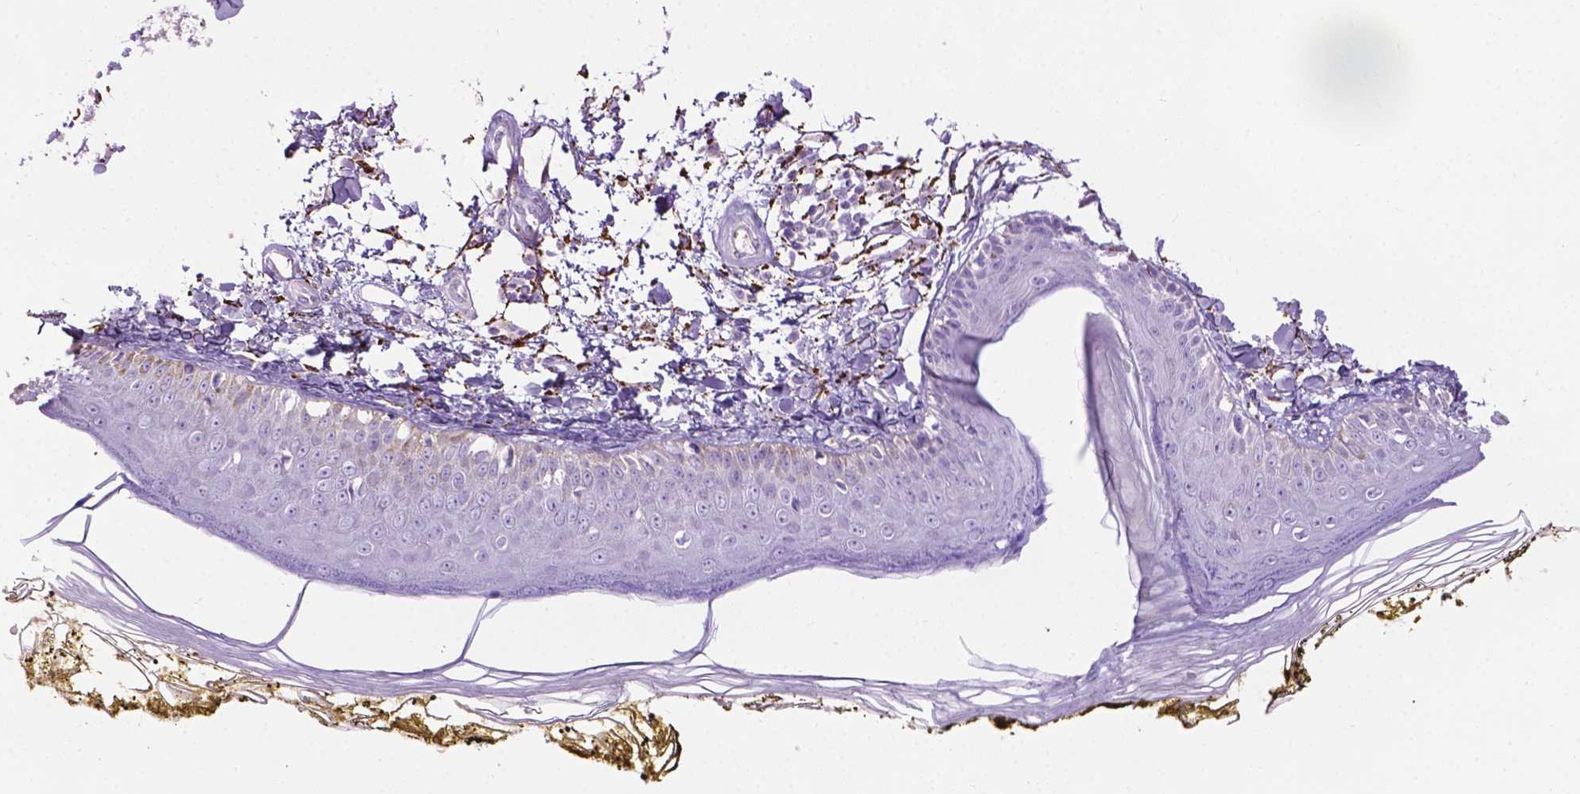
{"staining": {"intensity": "negative", "quantity": "none", "location": "none"}, "tissue": "skin", "cell_type": "Fibroblasts", "image_type": "normal", "snomed": [{"axis": "morphology", "description": "Normal tissue, NOS"}, {"axis": "topography", "description": "Skin"}], "caption": "High power microscopy image of an immunohistochemistry (IHC) histopathology image of benign skin, revealing no significant expression in fibroblasts.", "gene": "TMEM132E", "patient": {"sex": "male", "age": 76}}